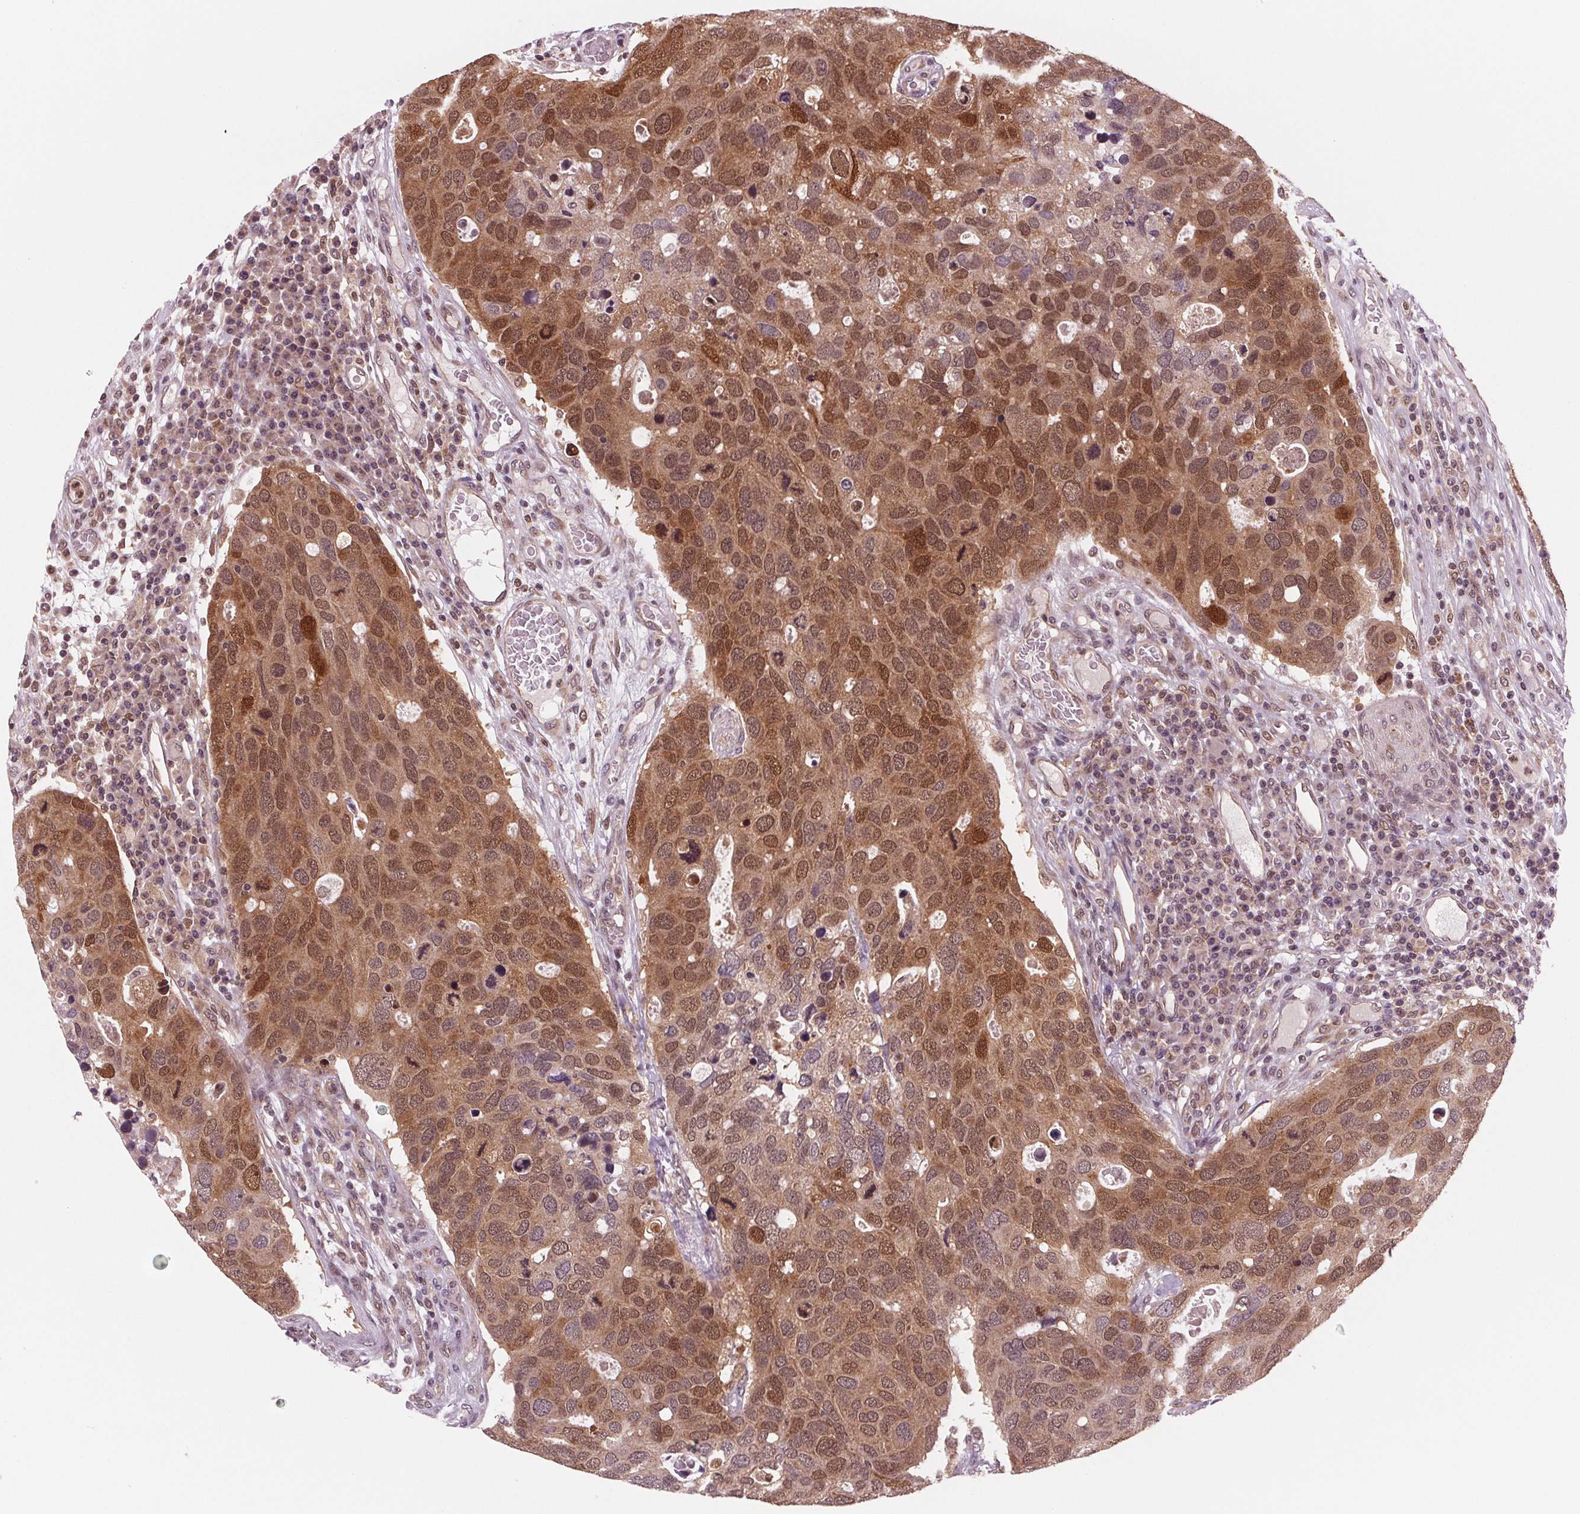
{"staining": {"intensity": "moderate", "quantity": ">75%", "location": "cytoplasmic/membranous,nuclear"}, "tissue": "breast cancer", "cell_type": "Tumor cells", "image_type": "cancer", "snomed": [{"axis": "morphology", "description": "Duct carcinoma"}, {"axis": "topography", "description": "Breast"}], "caption": "Immunohistochemical staining of breast cancer reveals medium levels of moderate cytoplasmic/membranous and nuclear protein positivity in approximately >75% of tumor cells. (Brightfield microscopy of DAB IHC at high magnification).", "gene": "STAT3", "patient": {"sex": "female", "age": 83}}